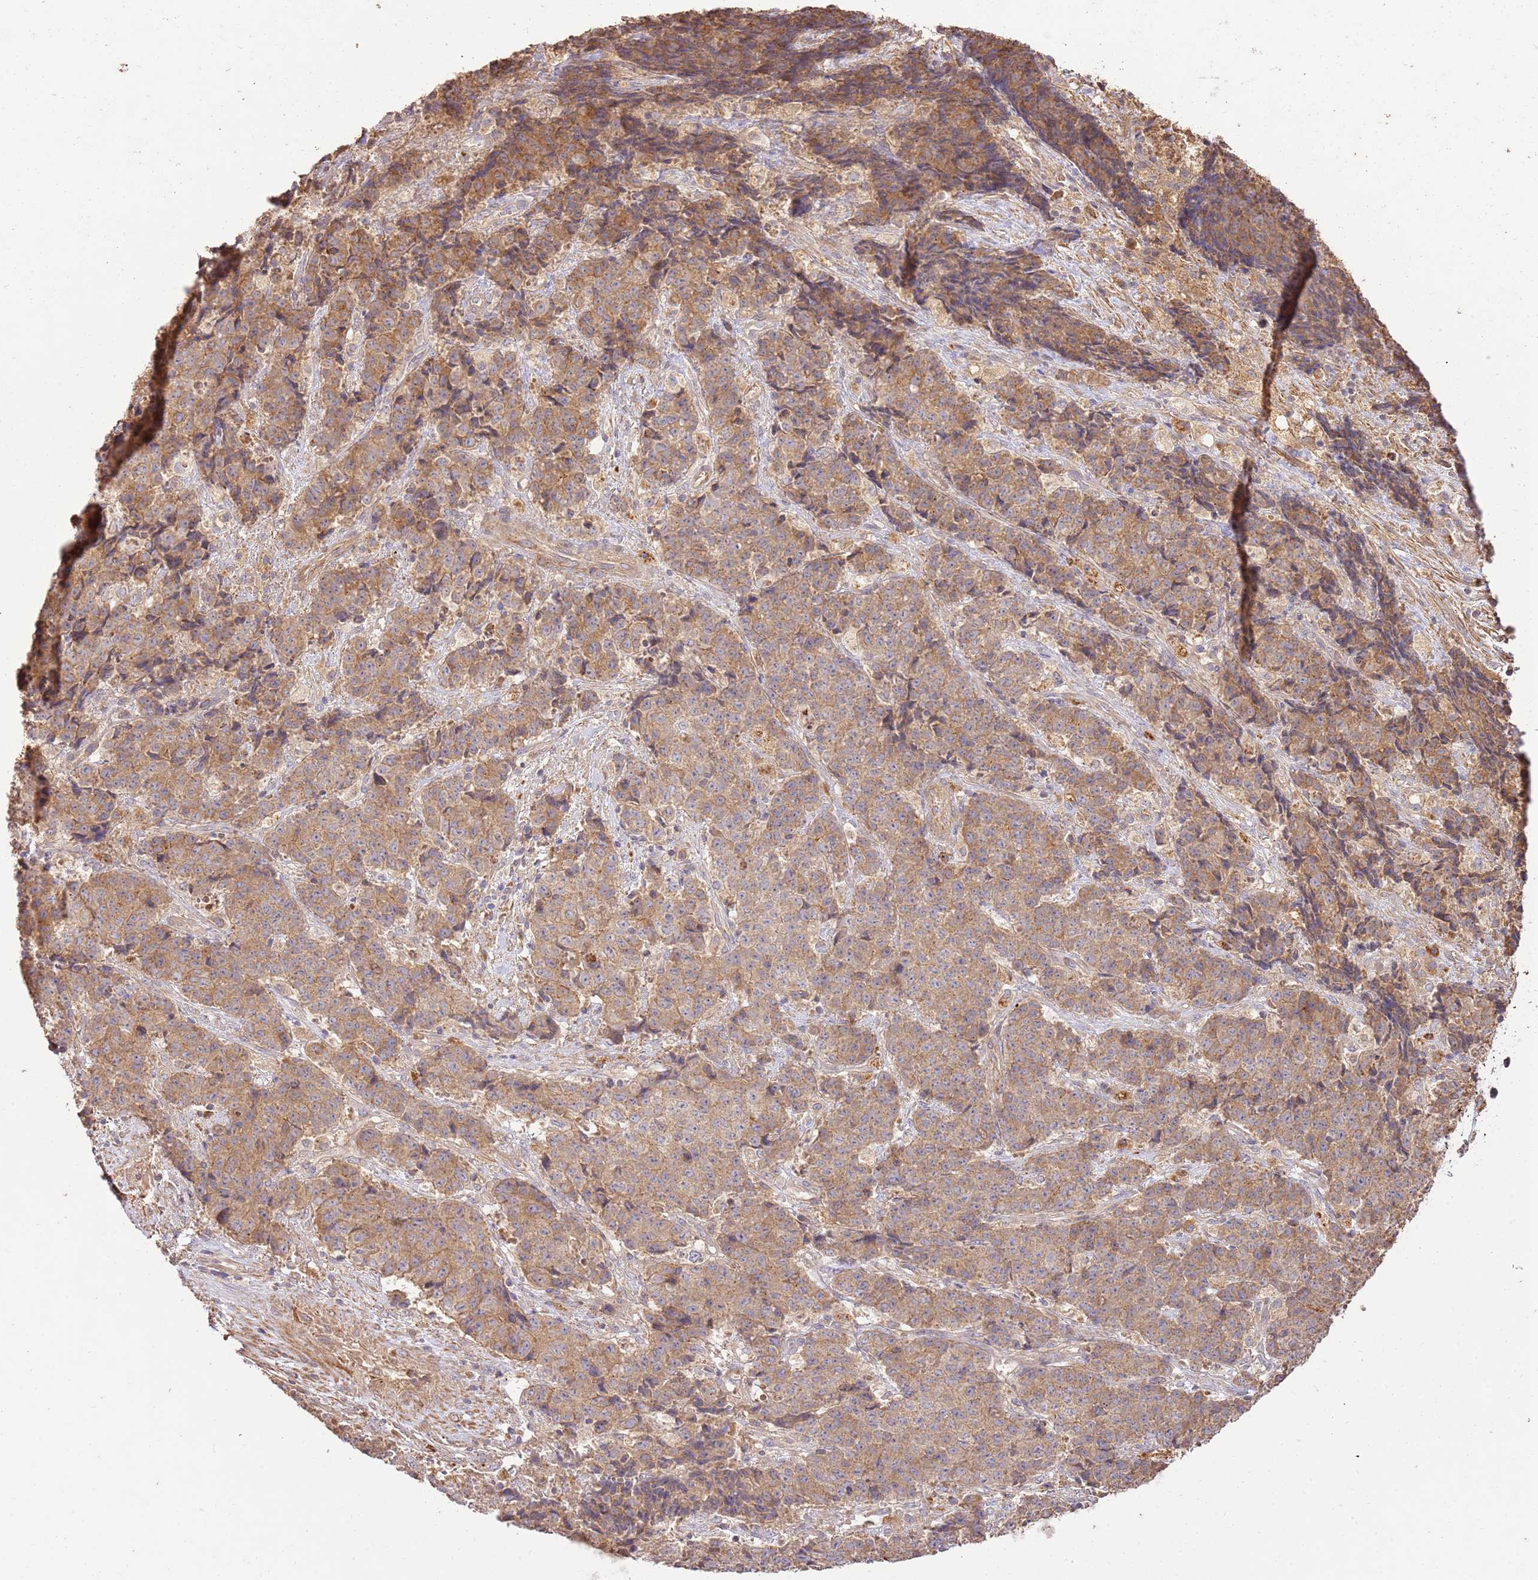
{"staining": {"intensity": "moderate", "quantity": "25%-75%", "location": "cytoplasmic/membranous"}, "tissue": "ovarian cancer", "cell_type": "Tumor cells", "image_type": "cancer", "snomed": [{"axis": "morphology", "description": "Carcinoma, endometroid"}, {"axis": "topography", "description": "Ovary"}], "caption": "Ovarian cancer stained with IHC displays moderate cytoplasmic/membranous staining in about 25%-75% of tumor cells. (IHC, brightfield microscopy, high magnification).", "gene": "CEP55", "patient": {"sex": "female", "age": 42}}